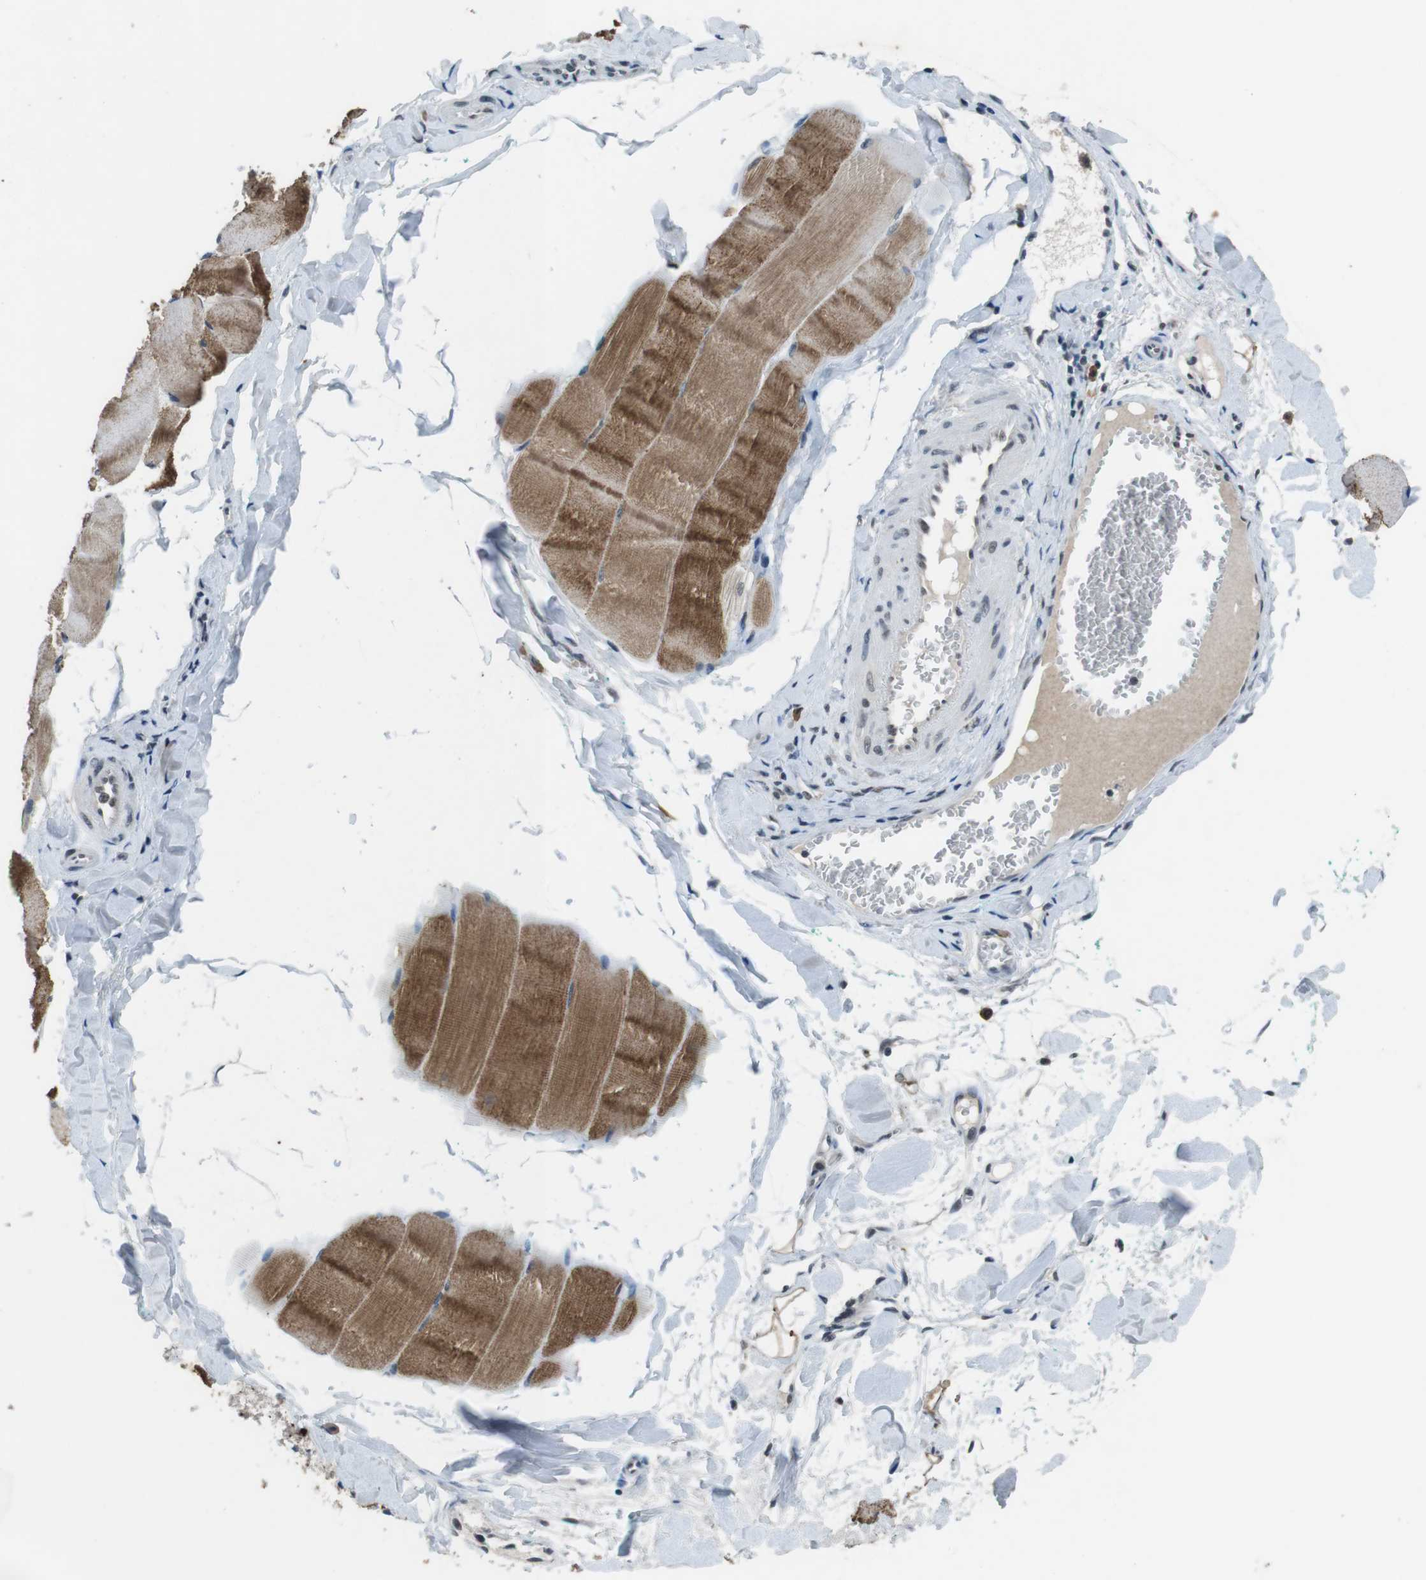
{"staining": {"intensity": "moderate", "quantity": "25%-75%", "location": "cytoplasmic/membranous"}, "tissue": "skeletal muscle", "cell_type": "Myocytes", "image_type": "normal", "snomed": [{"axis": "morphology", "description": "Normal tissue, NOS"}, {"axis": "morphology", "description": "Squamous cell carcinoma, NOS"}, {"axis": "topography", "description": "Skeletal muscle"}], "caption": "Skeletal muscle stained with DAB immunohistochemistry reveals medium levels of moderate cytoplasmic/membranous staining in approximately 25%-75% of myocytes.", "gene": "USP7", "patient": {"sex": "male", "age": 51}}